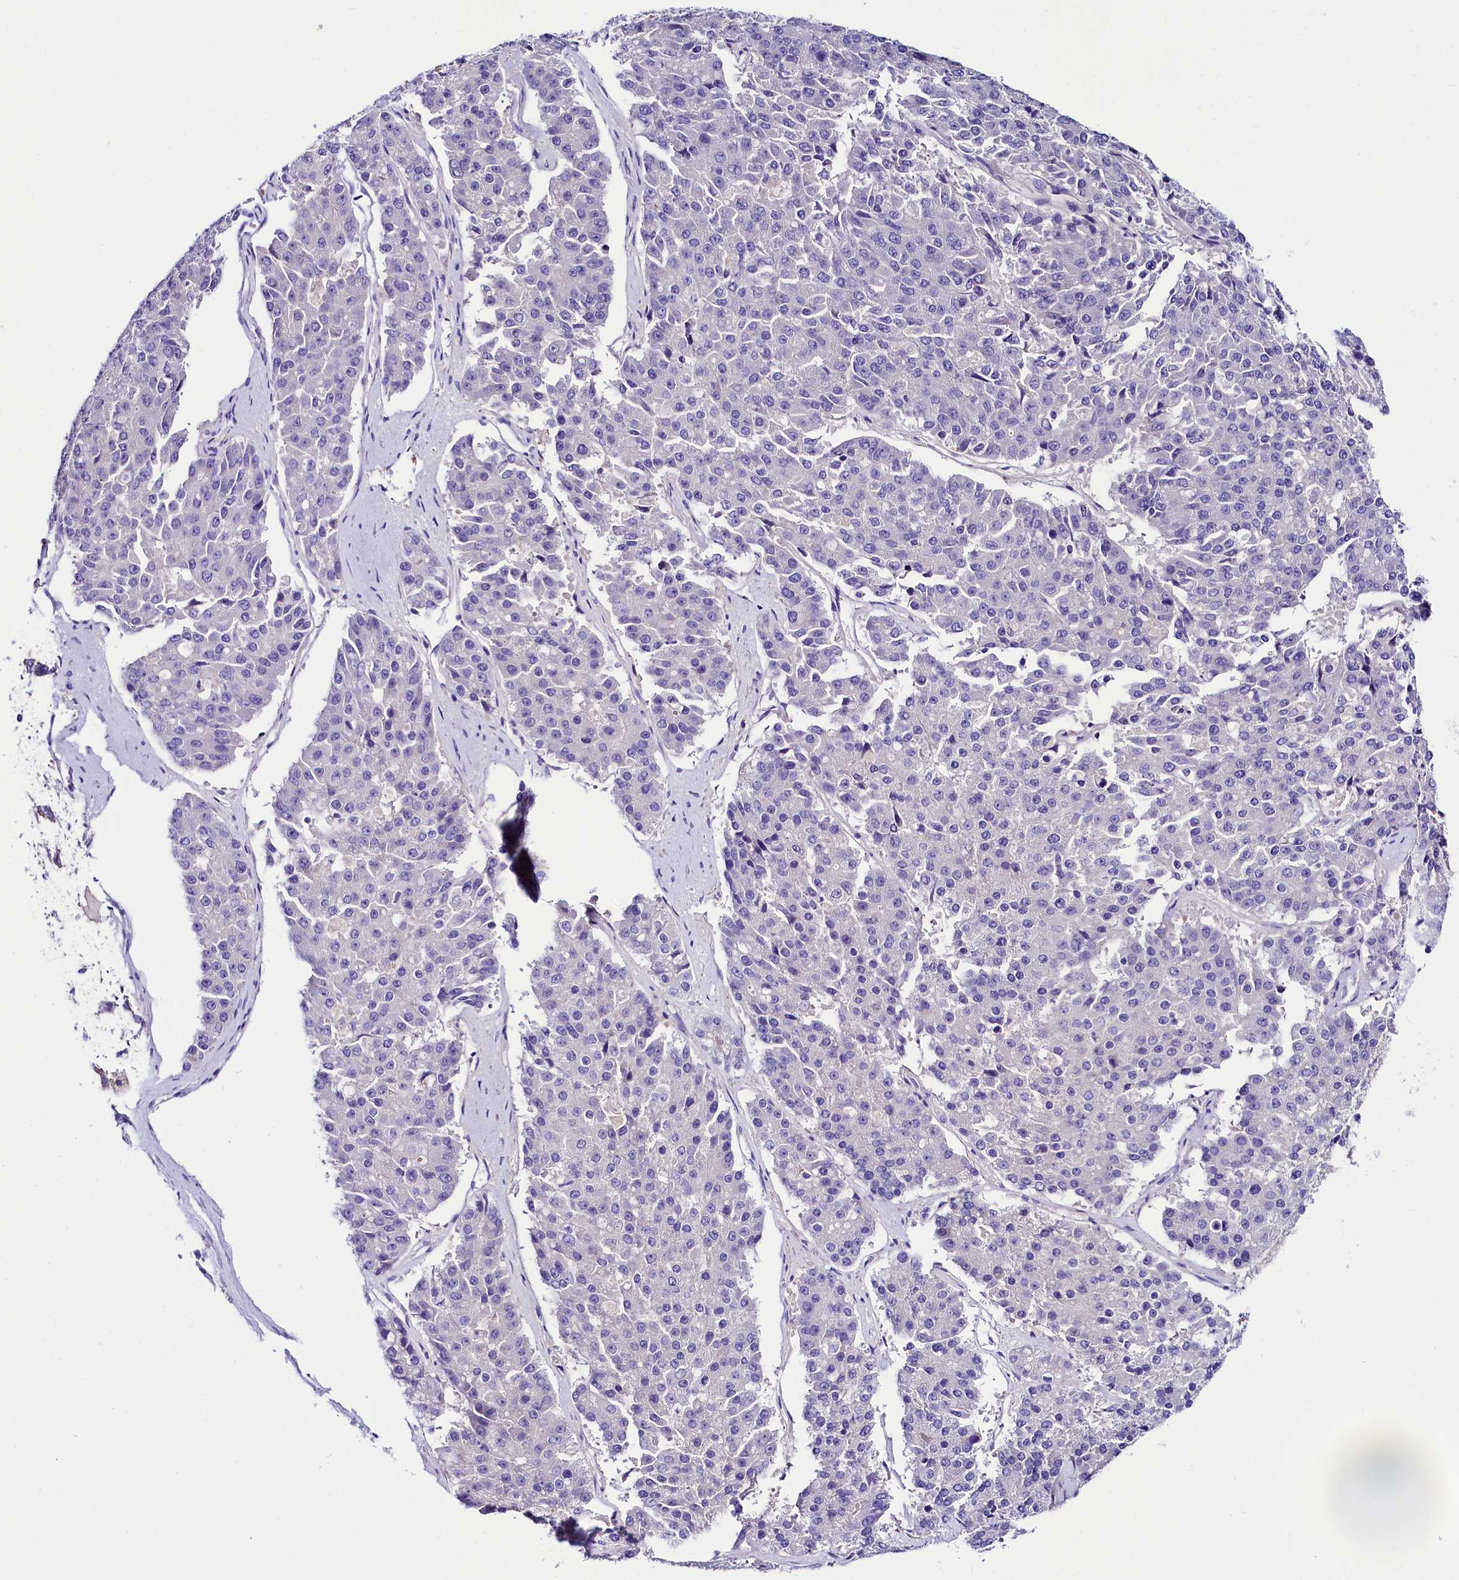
{"staining": {"intensity": "negative", "quantity": "none", "location": "none"}, "tissue": "pancreatic cancer", "cell_type": "Tumor cells", "image_type": "cancer", "snomed": [{"axis": "morphology", "description": "Adenocarcinoma, NOS"}, {"axis": "topography", "description": "Pancreas"}], "caption": "A high-resolution histopathology image shows immunohistochemistry (IHC) staining of pancreatic cancer (adenocarcinoma), which demonstrates no significant expression in tumor cells. (Stains: DAB immunohistochemistry (IHC) with hematoxylin counter stain, Microscopy: brightfield microscopy at high magnification).", "gene": "ABHD5", "patient": {"sex": "male", "age": 50}}